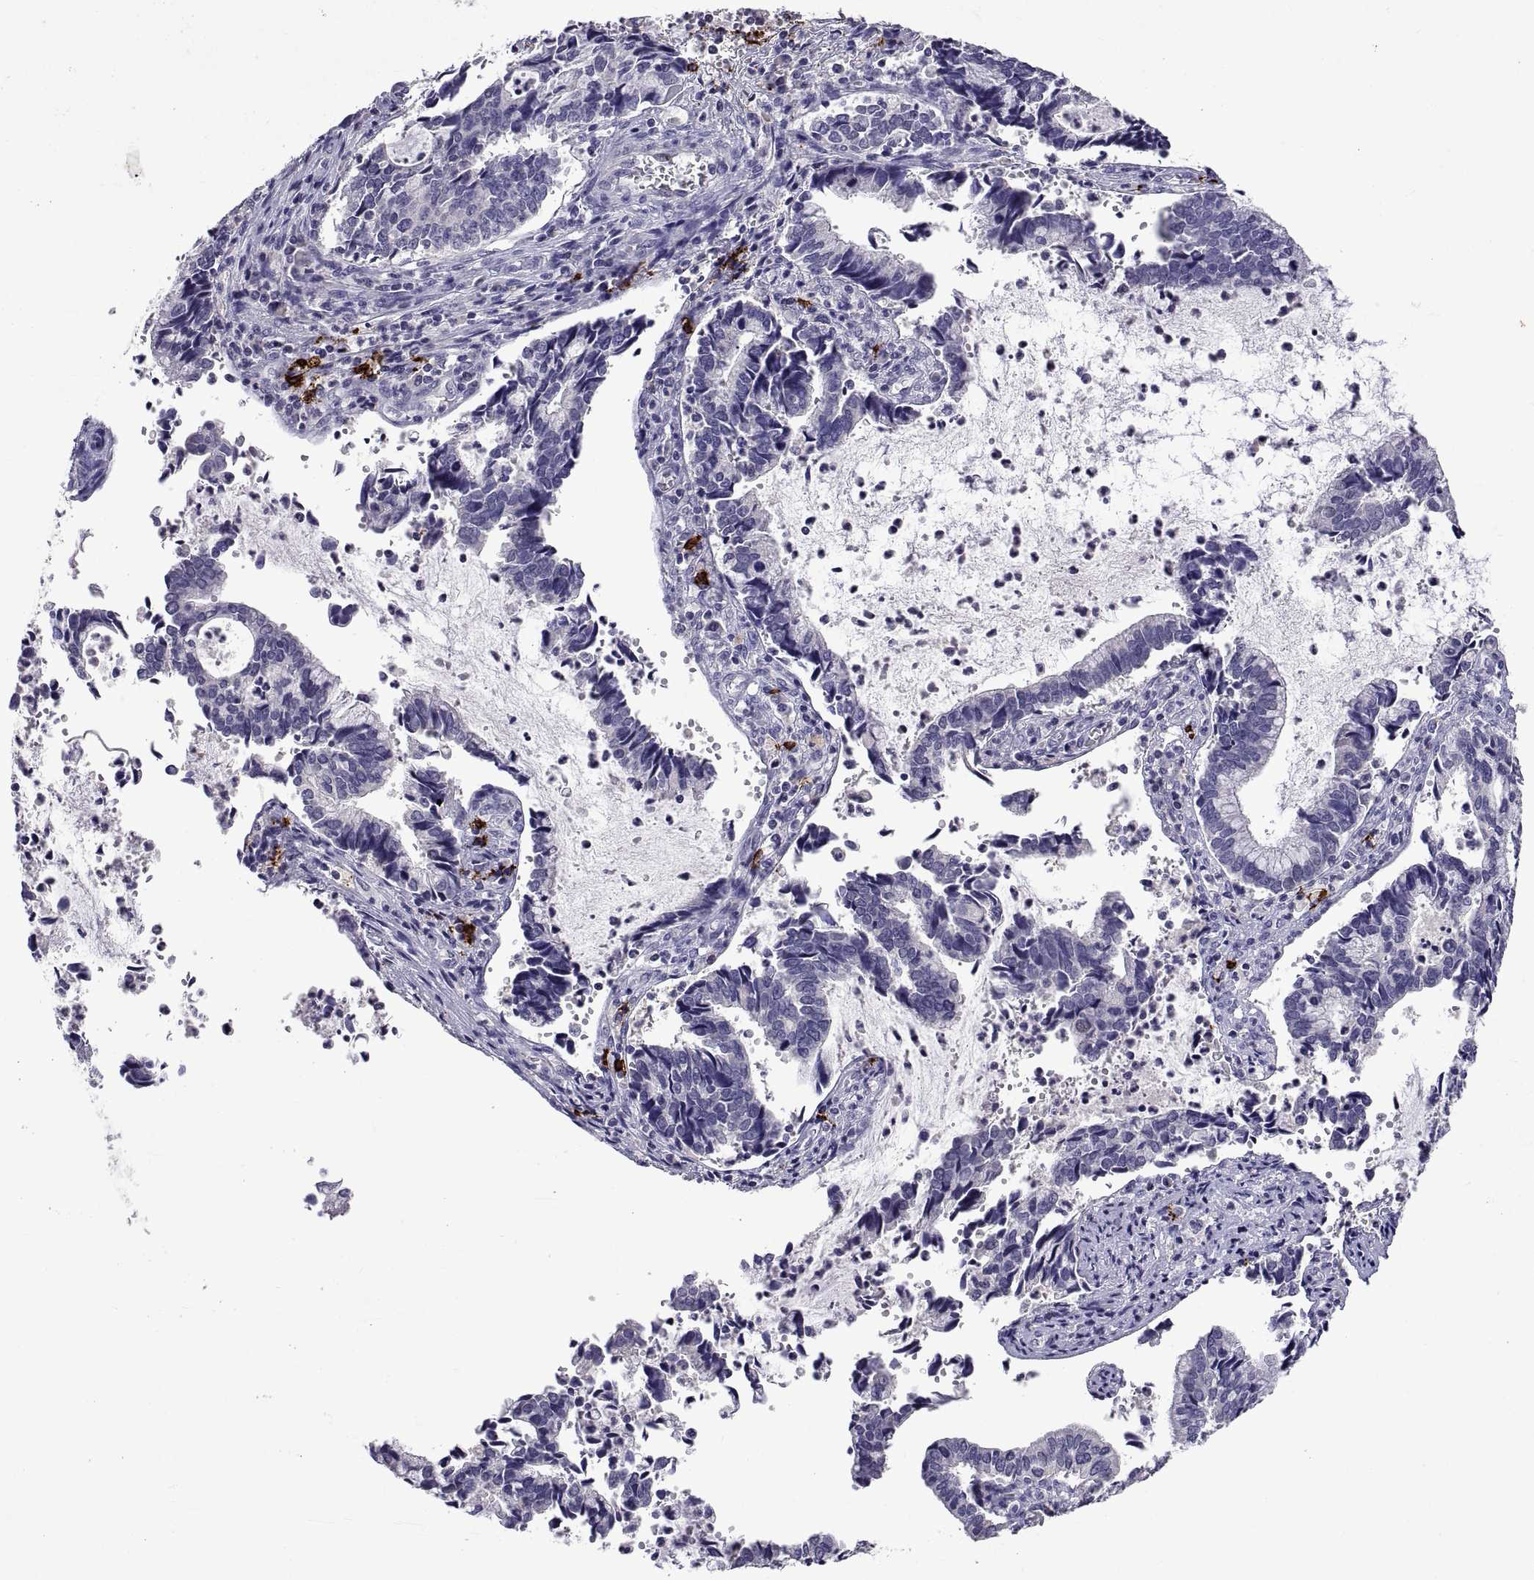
{"staining": {"intensity": "negative", "quantity": "none", "location": "none"}, "tissue": "cervical cancer", "cell_type": "Tumor cells", "image_type": "cancer", "snomed": [{"axis": "morphology", "description": "Adenocarcinoma, NOS"}, {"axis": "topography", "description": "Cervix"}], "caption": "Immunohistochemistry of human adenocarcinoma (cervical) shows no positivity in tumor cells.", "gene": "MS4A1", "patient": {"sex": "female", "age": 42}}